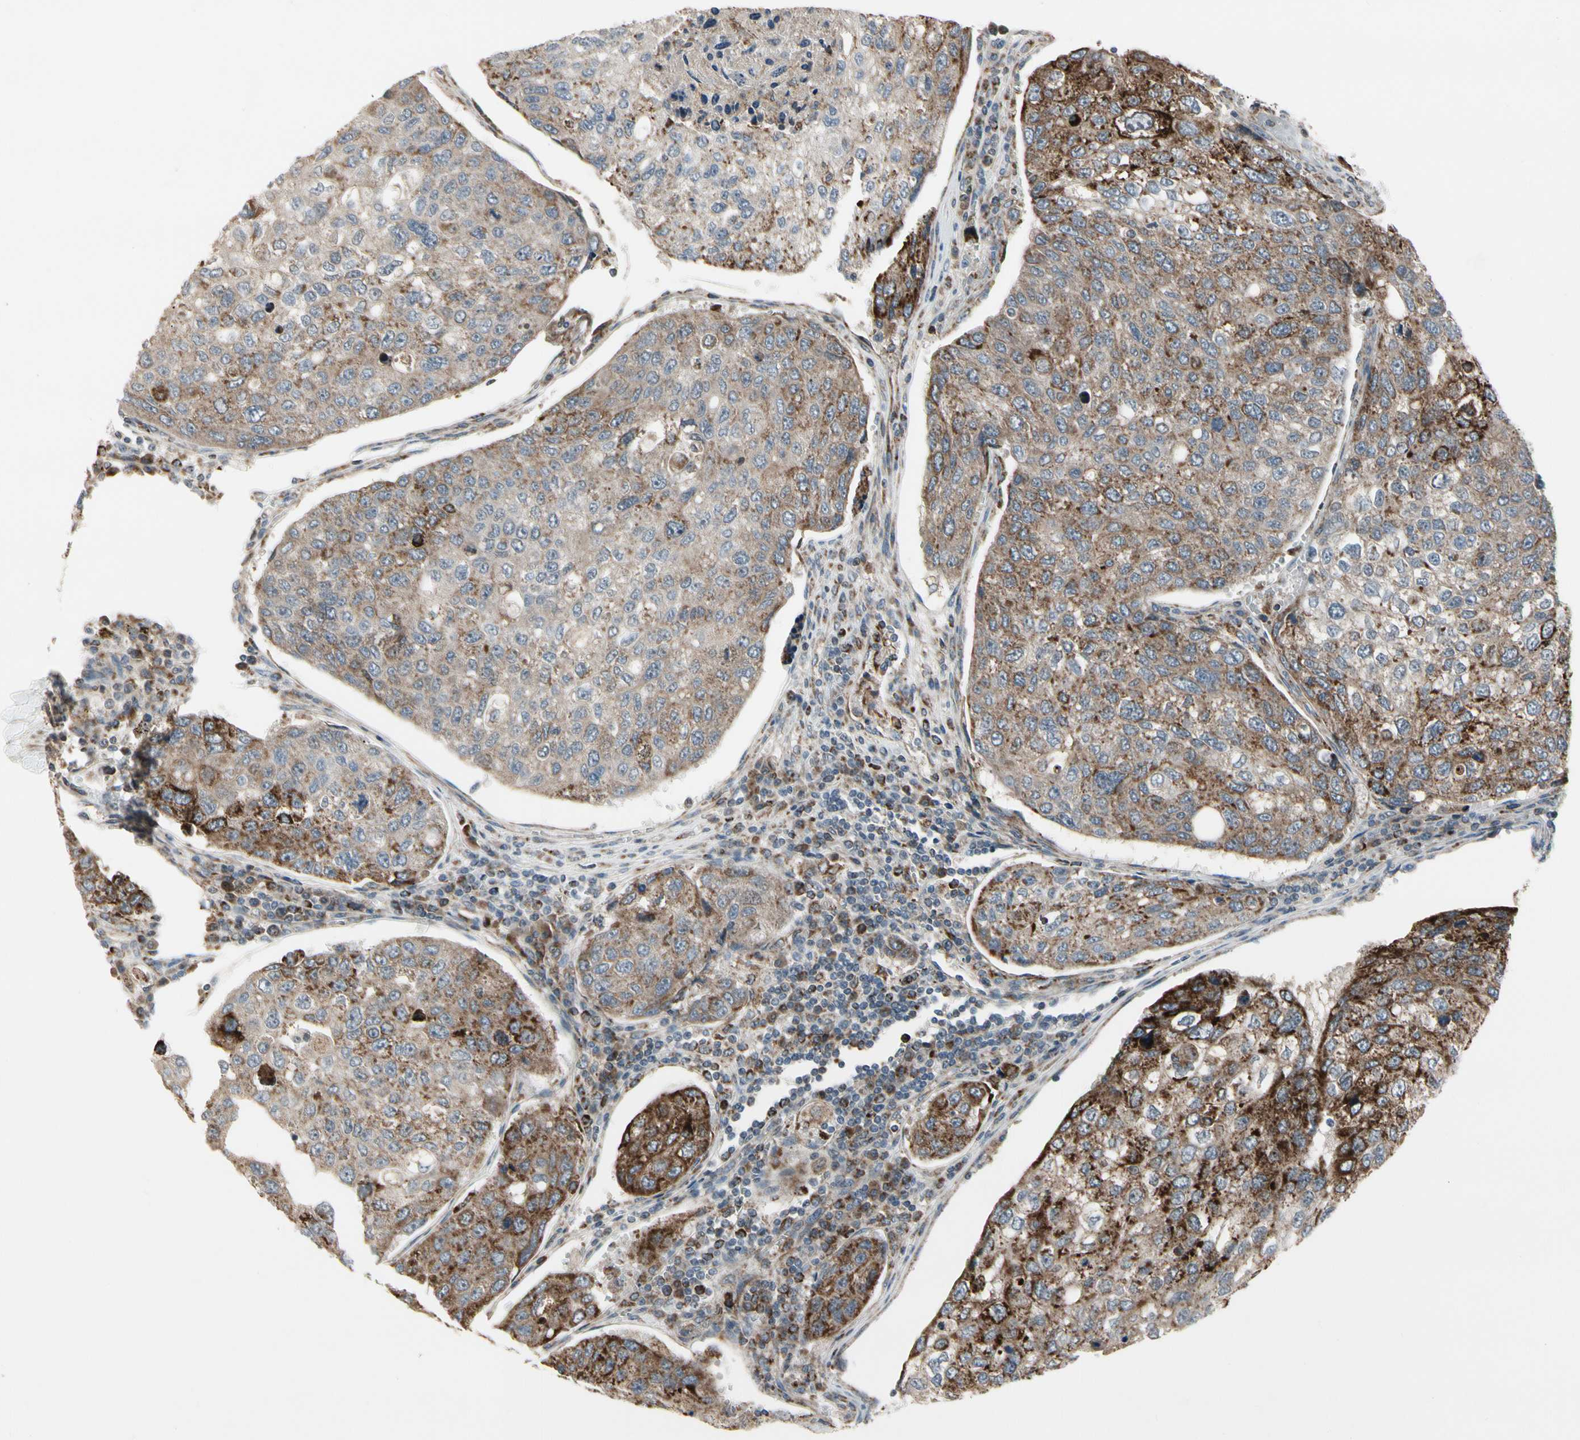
{"staining": {"intensity": "moderate", "quantity": ">75%", "location": "cytoplasmic/membranous"}, "tissue": "urothelial cancer", "cell_type": "Tumor cells", "image_type": "cancer", "snomed": [{"axis": "morphology", "description": "Urothelial carcinoma, High grade"}, {"axis": "topography", "description": "Lymph node"}, {"axis": "topography", "description": "Urinary bladder"}], "caption": "Moderate cytoplasmic/membranous protein staining is seen in about >75% of tumor cells in high-grade urothelial carcinoma.", "gene": "CPT1A", "patient": {"sex": "male", "age": 51}}